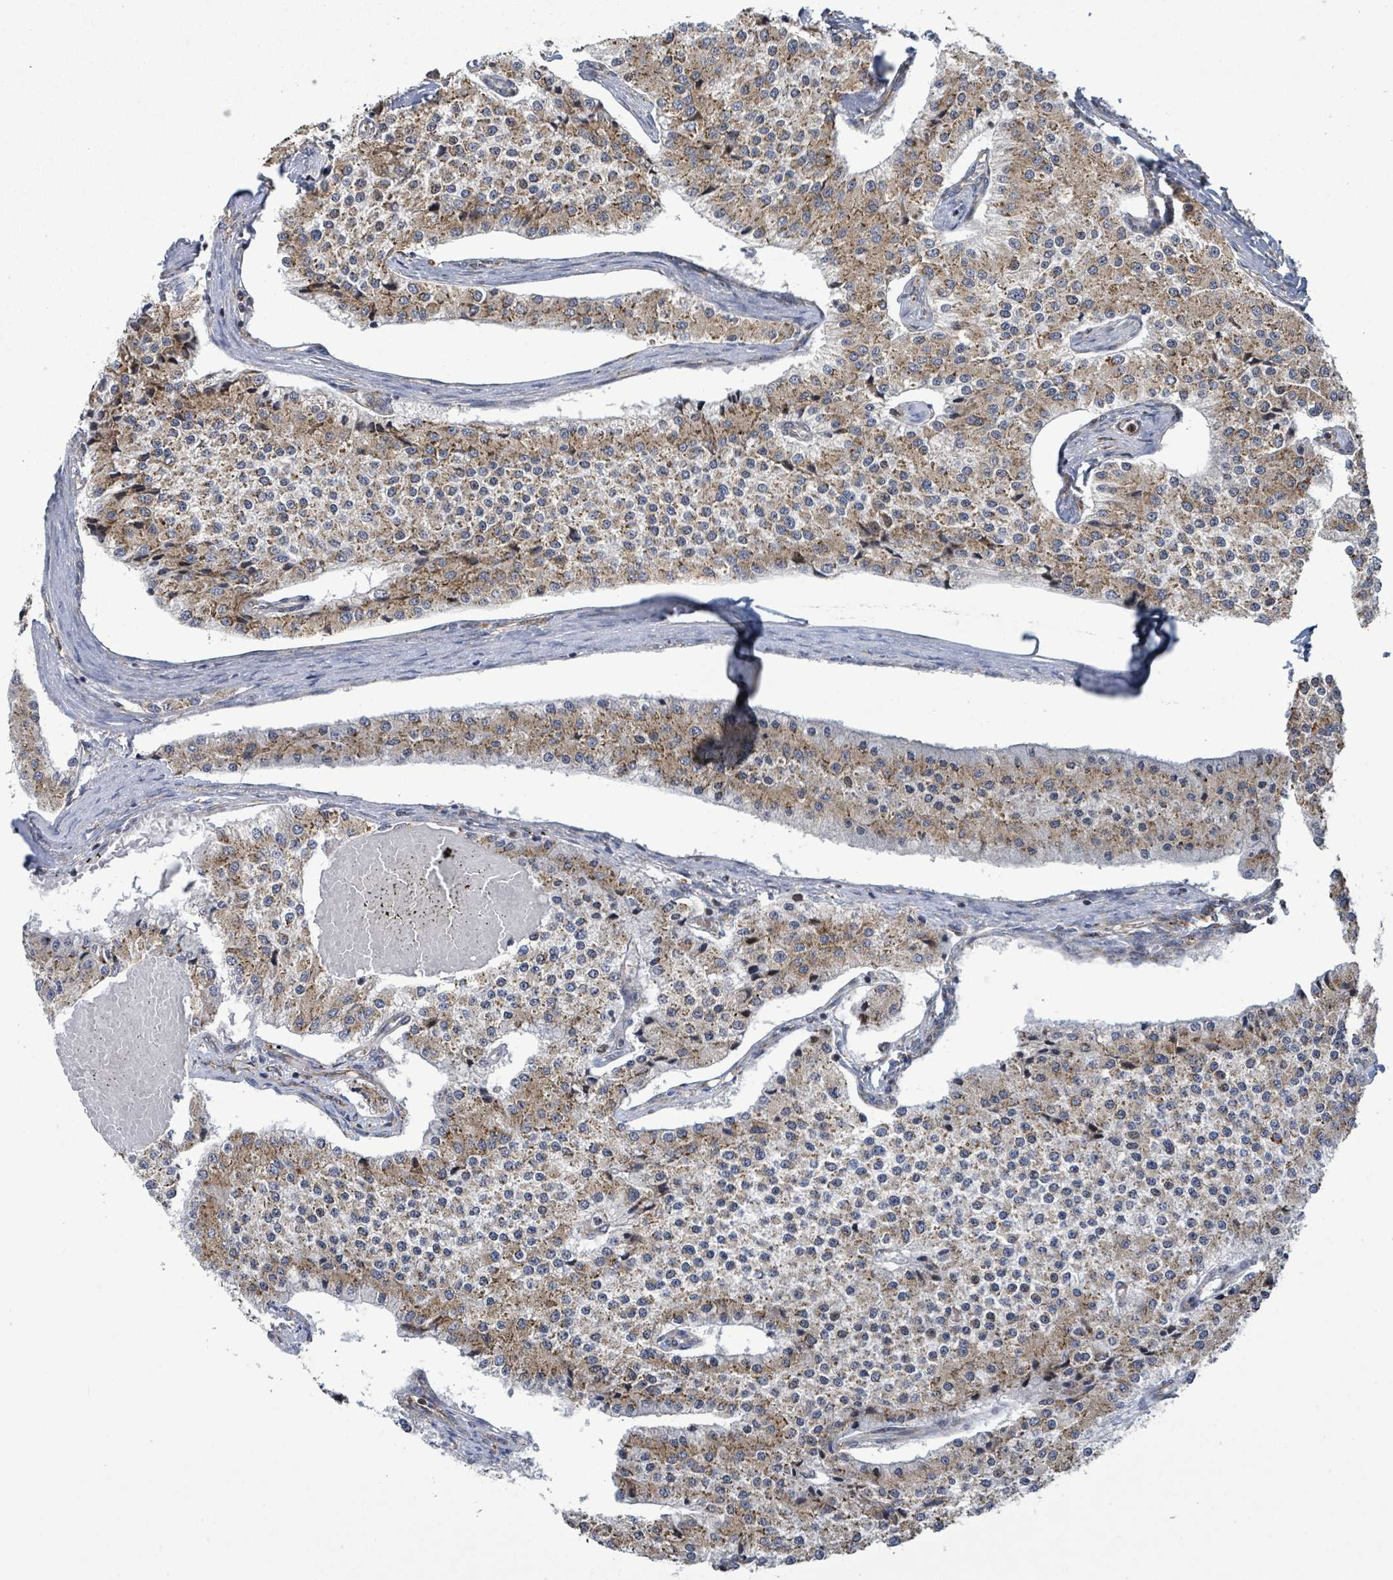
{"staining": {"intensity": "weak", "quantity": ">75%", "location": "cytoplasmic/membranous"}, "tissue": "carcinoid", "cell_type": "Tumor cells", "image_type": "cancer", "snomed": [{"axis": "morphology", "description": "Carcinoid, malignant, NOS"}, {"axis": "topography", "description": "Colon"}], "caption": "Weak cytoplasmic/membranous expression for a protein is identified in approximately >75% of tumor cells of carcinoid (malignant) using immunohistochemistry (IHC).", "gene": "NOMO1", "patient": {"sex": "female", "age": 52}}